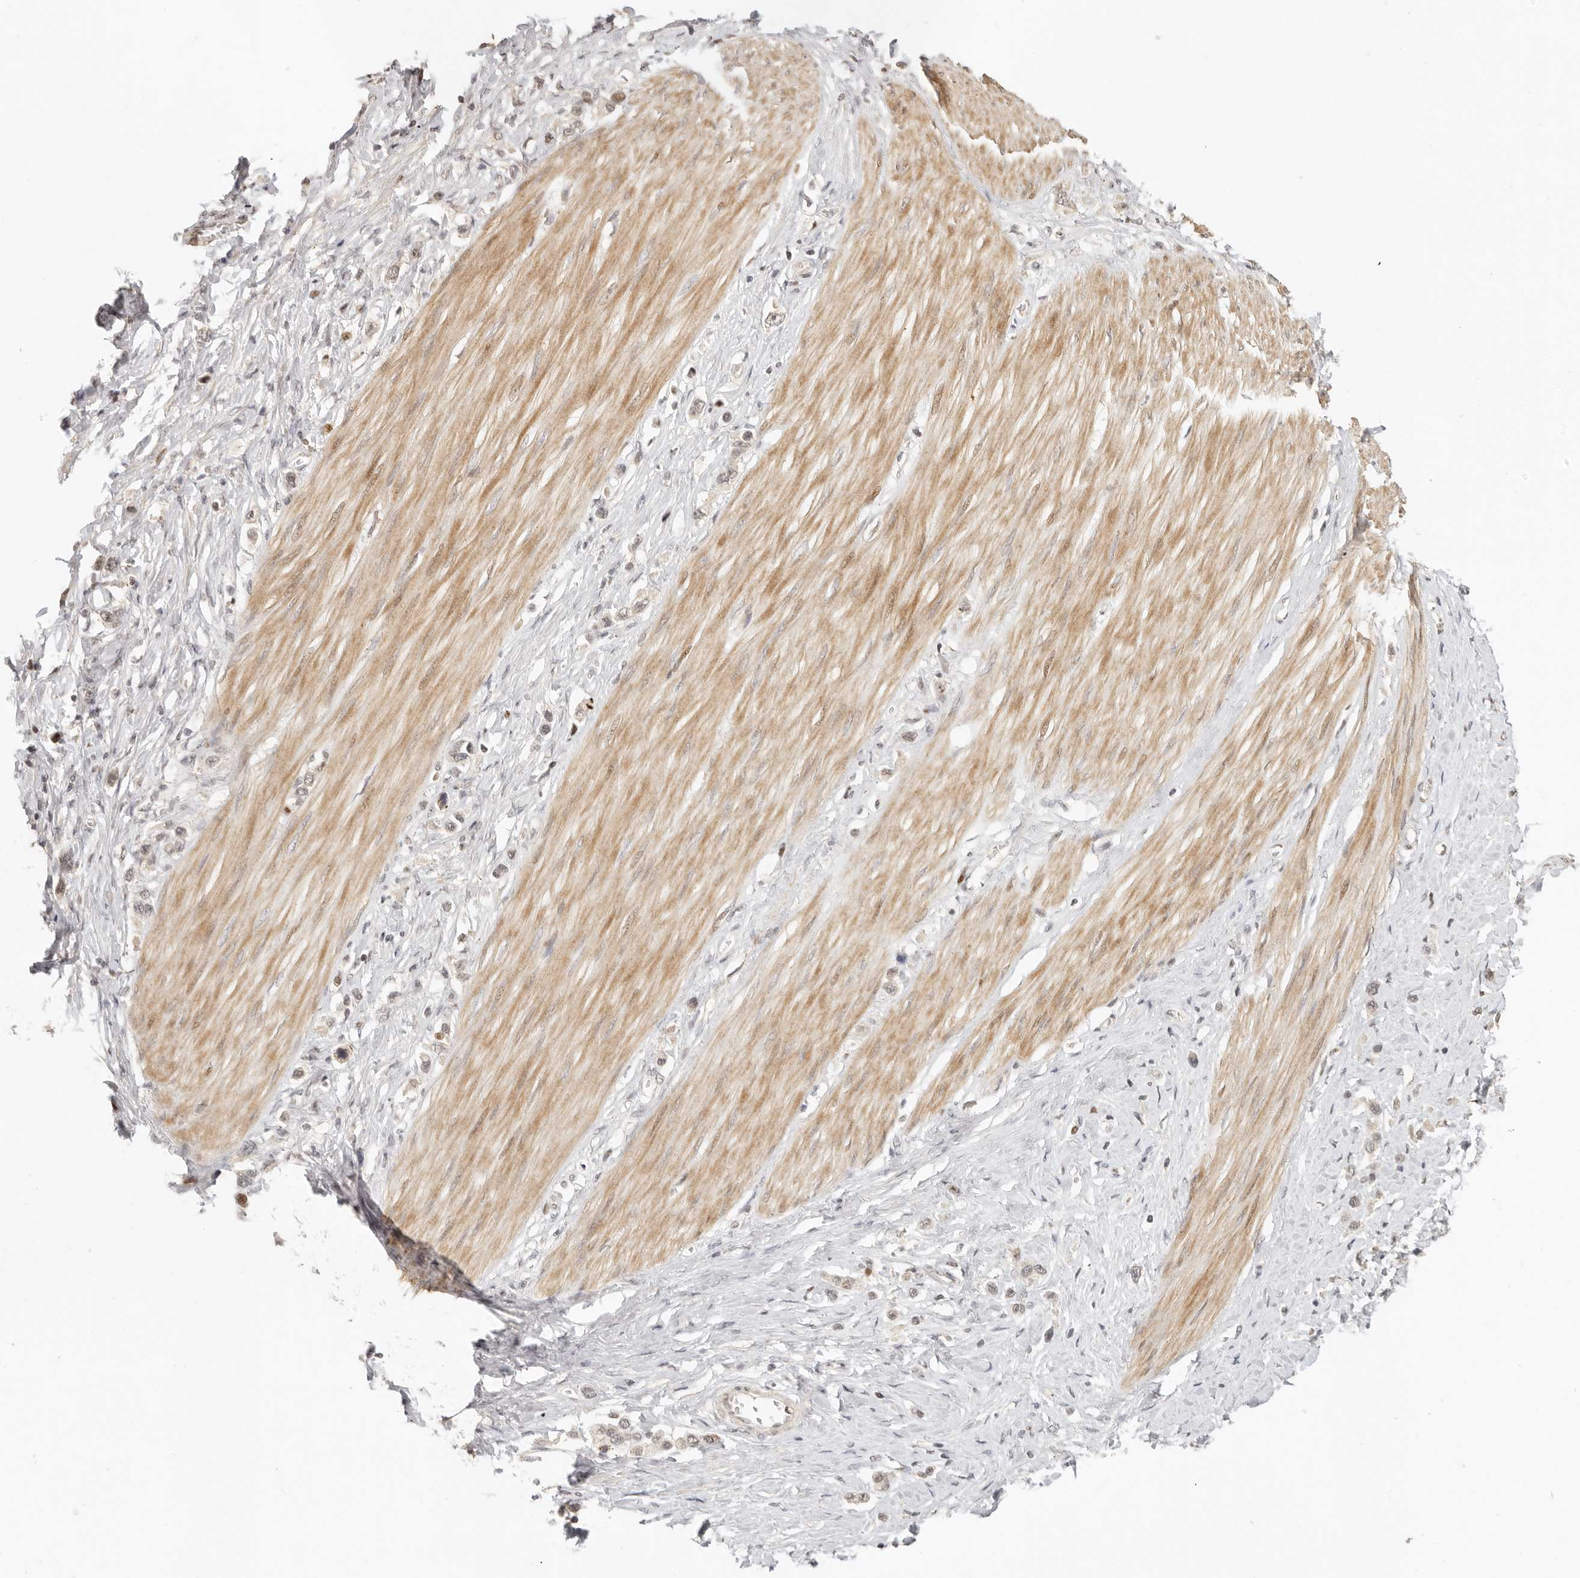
{"staining": {"intensity": "weak", "quantity": ">75%", "location": "nuclear"}, "tissue": "stomach cancer", "cell_type": "Tumor cells", "image_type": "cancer", "snomed": [{"axis": "morphology", "description": "Adenocarcinoma, NOS"}, {"axis": "topography", "description": "Stomach"}], "caption": "Immunohistochemistry (IHC) histopathology image of human stomach adenocarcinoma stained for a protein (brown), which displays low levels of weak nuclear positivity in about >75% of tumor cells.", "gene": "GPBP1L1", "patient": {"sex": "female", "age": 65}}